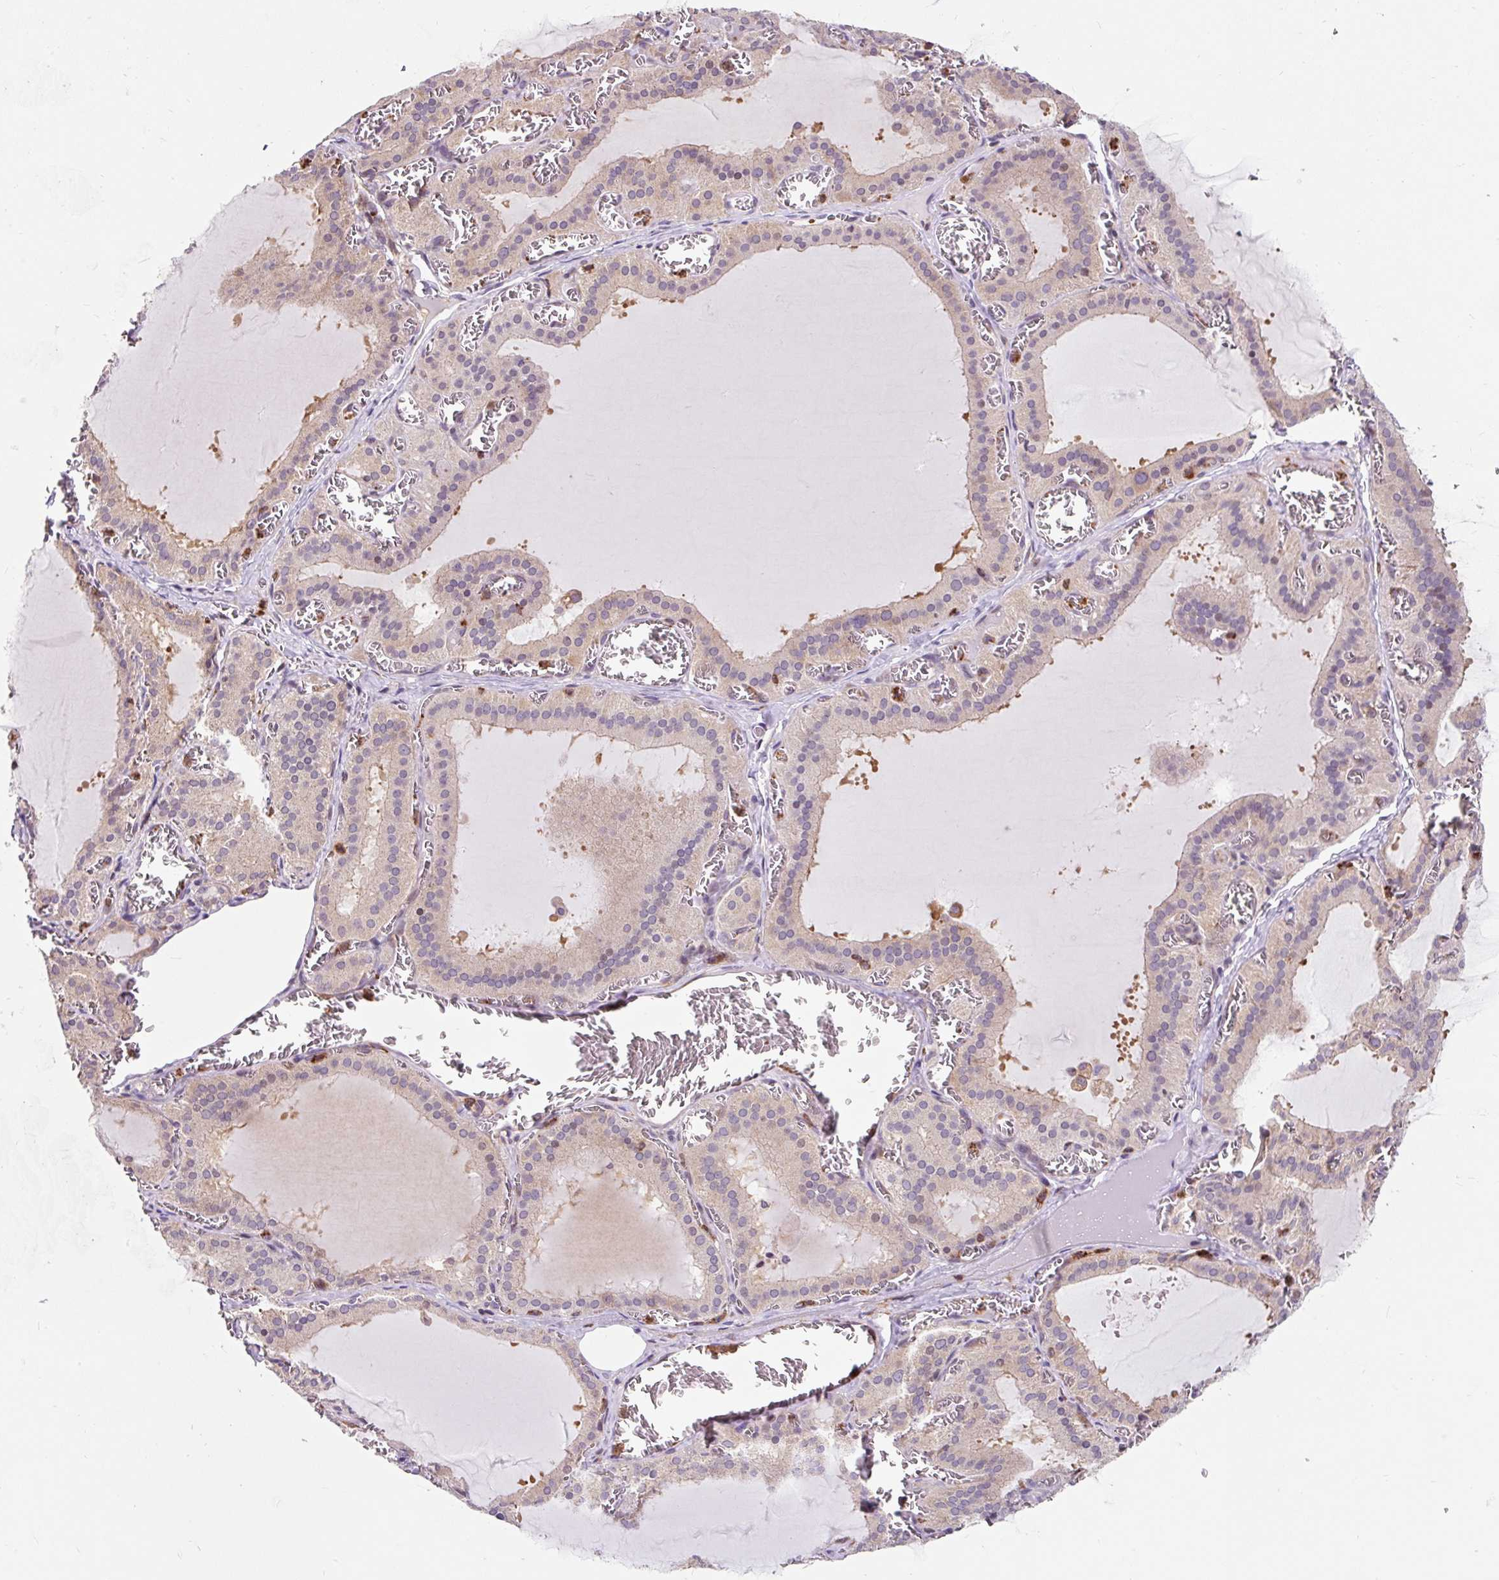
{"staining": {"intensity": "weak", "quantity": "25%-75%", "location": "cytoplasmic/membranous"}, "tissue": "thyroid gland", "cell_type": "Glandular cells", "image_type": "normal", "snomed": [{"axis": "morphology", "description": "Normal tissue, NOS"}, {"axis": "topography", "description": "Thyroid gland"}], "caption": "Immunohistochemistry (IHC) photomicrograph of normal thyroid gland stained for a protein (brown), which reveals low levels of weak cytoplasmic/membranous expression in about 25%-75% of glandular cells.", "gene": "CISD3", "patient": {"sex": "female", "age": 30}}